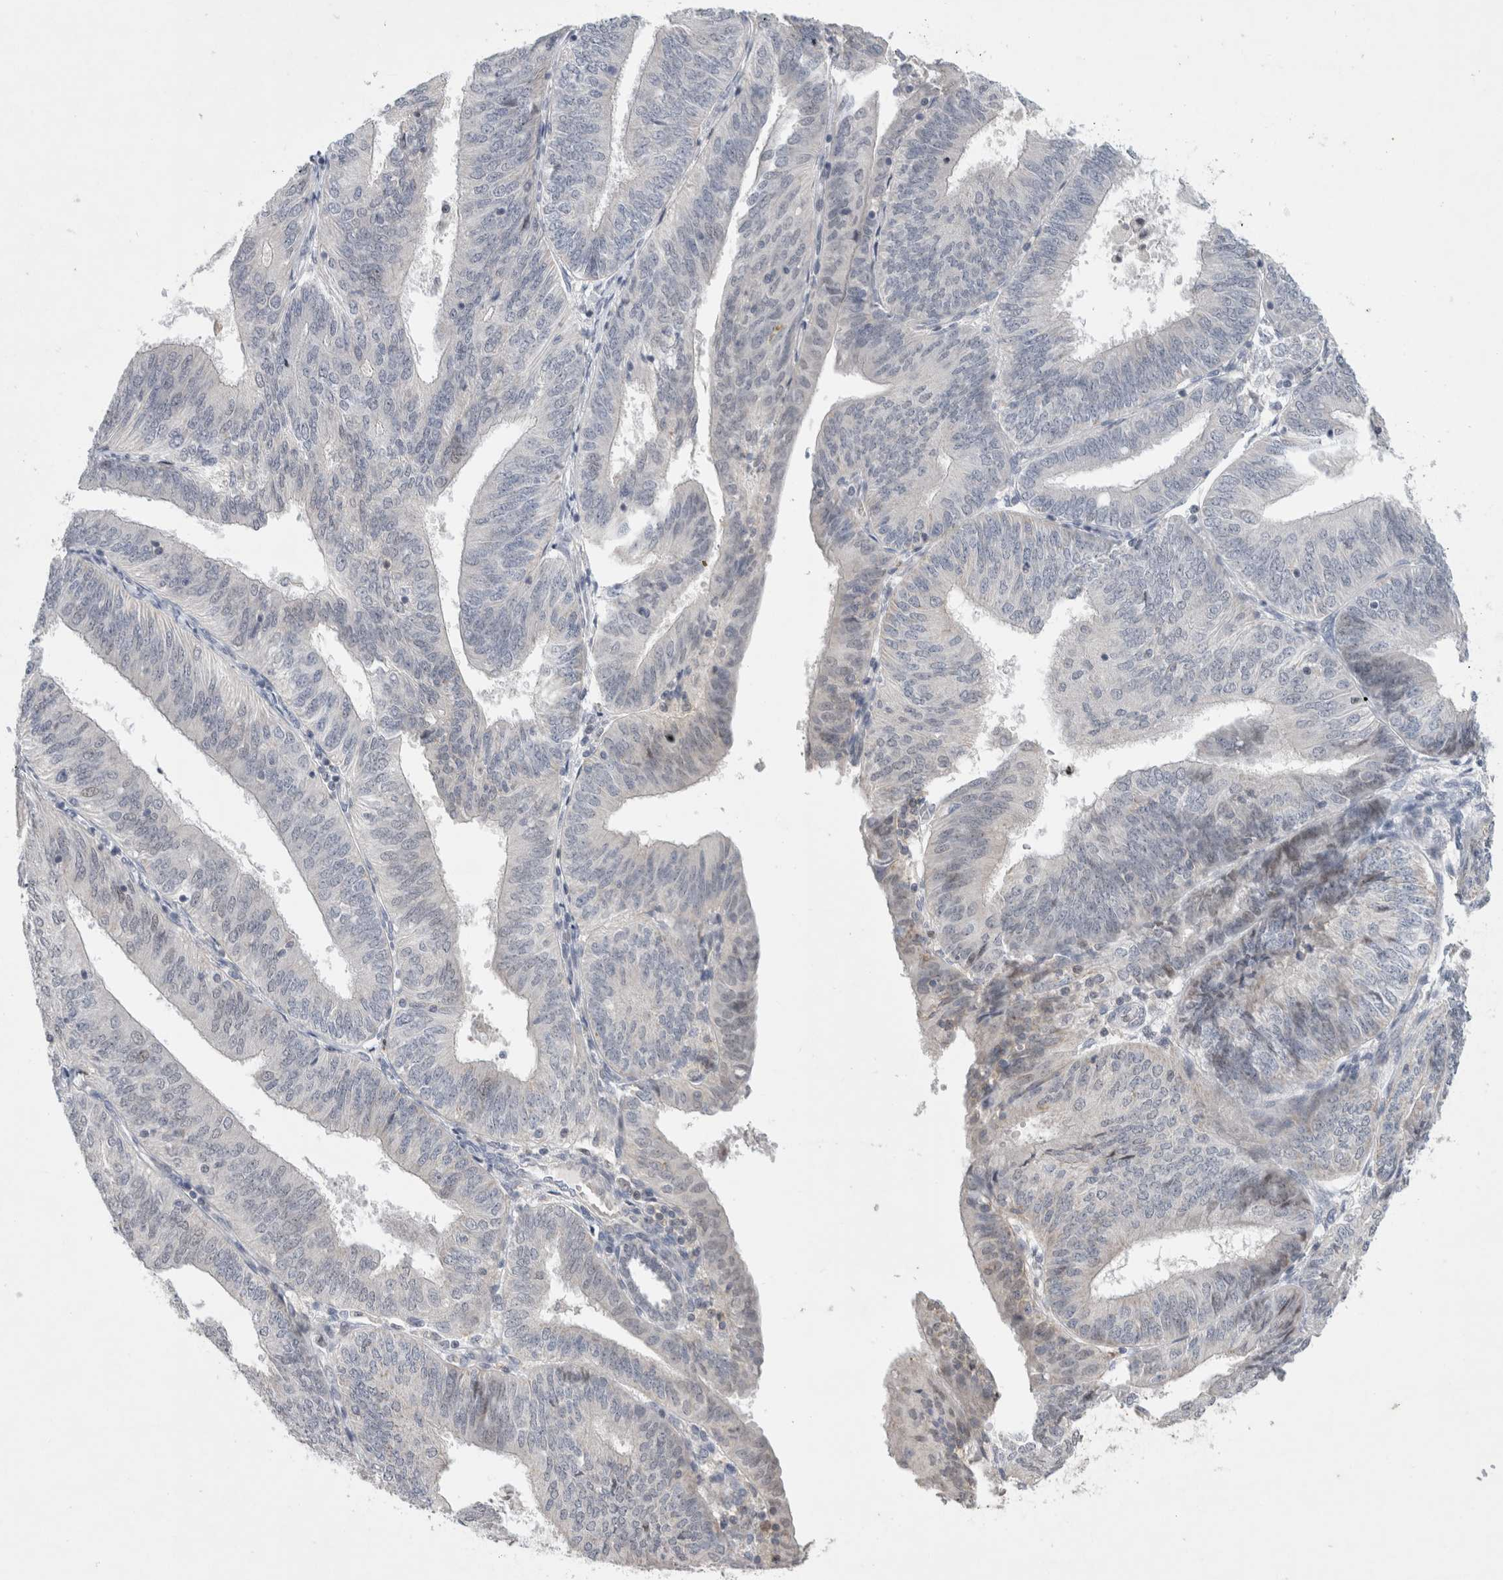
{"staining": {"intensity": "negative", "quantity": "none", "location": "none"}, "tissue": "endometrial cancer", "cell_type": "Tumor cells", "image_type": "cancer", "snomed": [{"axis": "morphology", "description": "Adenocarcinoma, NOS"}, {"axis": "topography", "description": "Endometrium"}], "caption": "Immunohistochemical staining of endometrial cancer (adenocarcinoma) reveals no significant positivity in tumor cells. Brightfield microscopy of immunohistochemistry stained with DAB (brown) and hematoxylin (blue), captured at high magnification.", "gene": "AGMAT", "patient": {"sex": "female", "age": 58}}